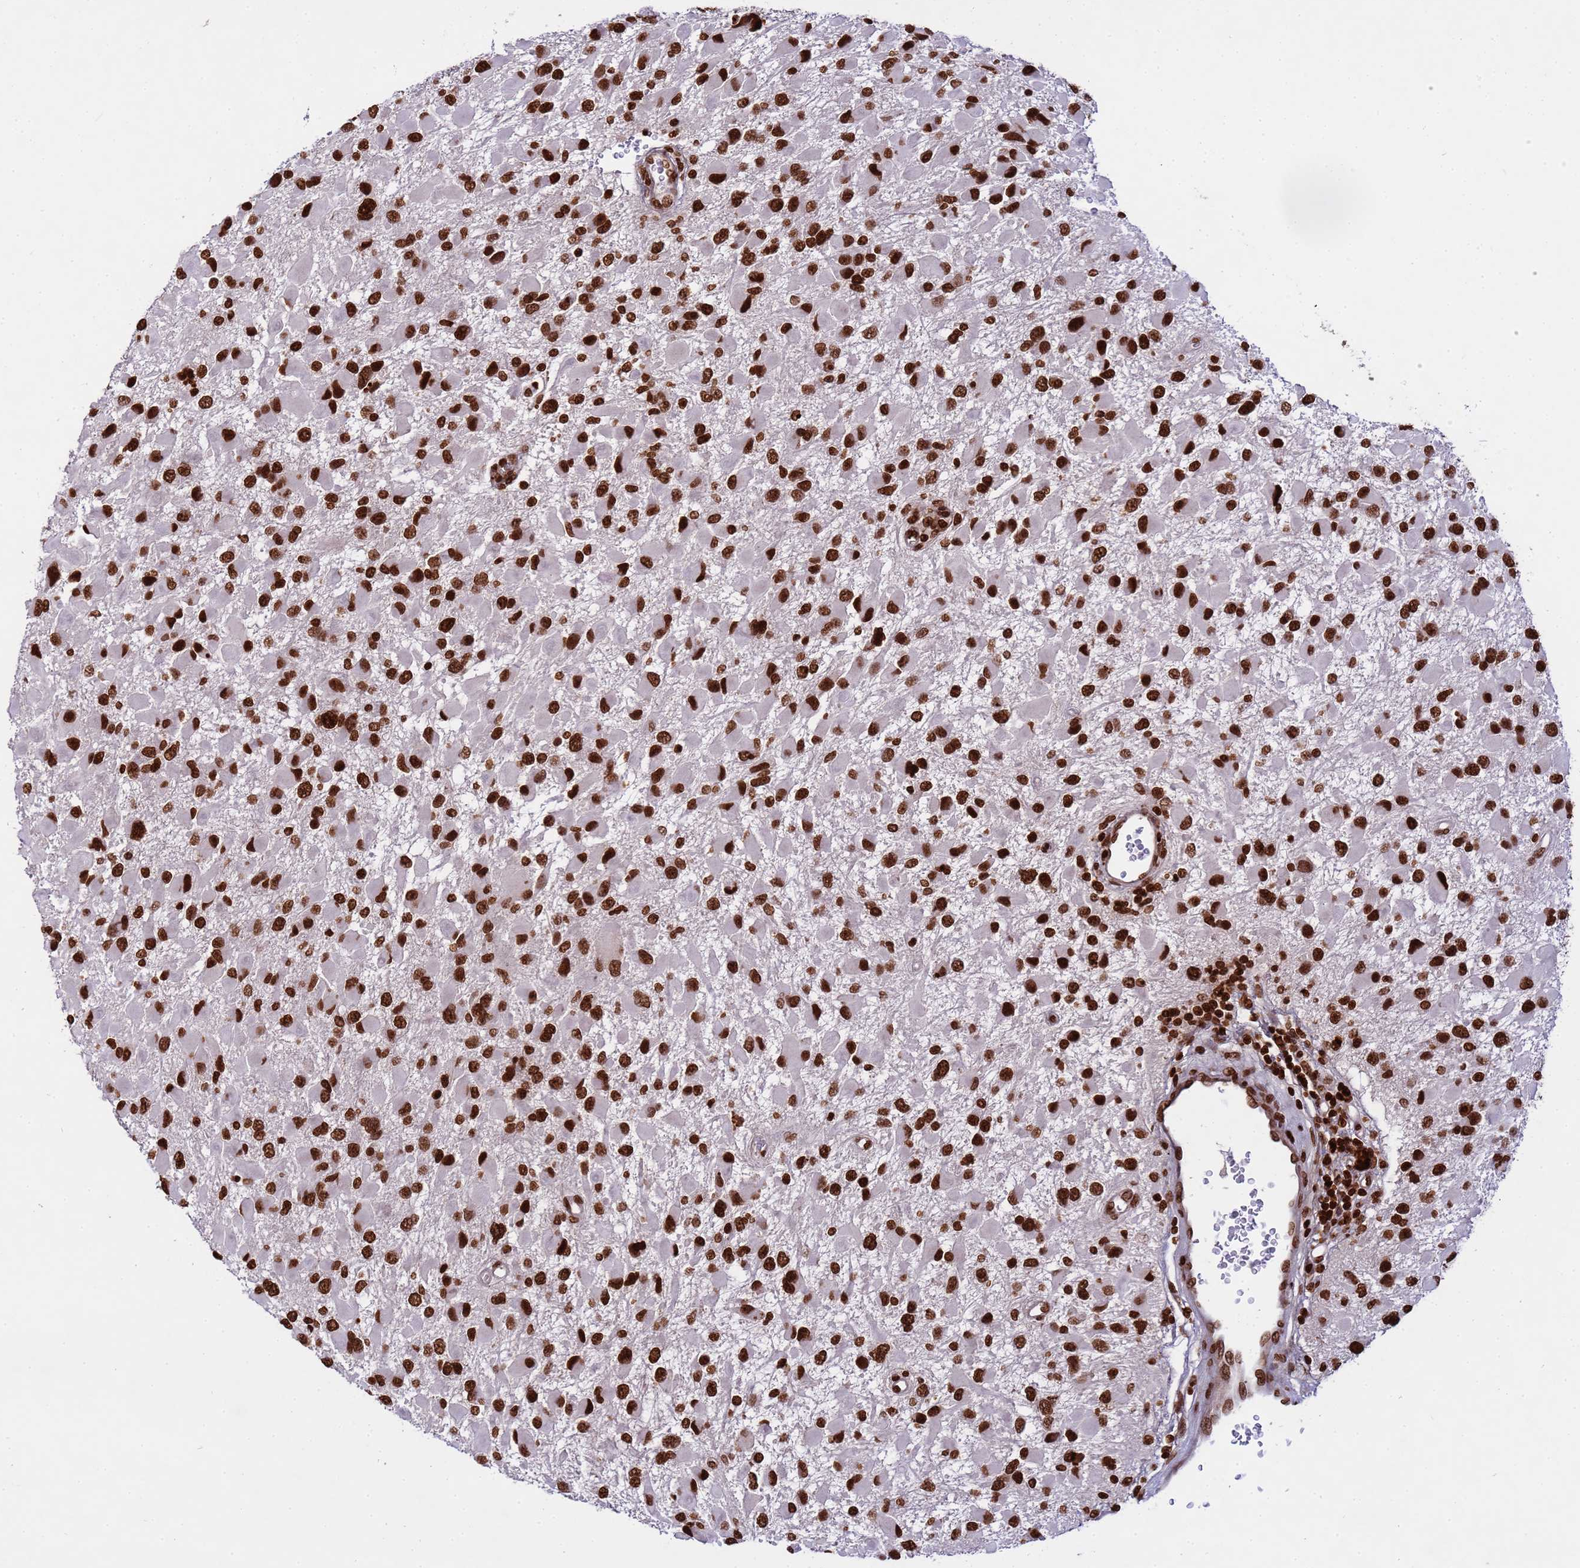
{"staining": {"intensity": "strong", "quantity": ">75%", "location": "nuclear"}, "tissue": "glioma", "cell_type": "Tumor cells", "image_type": "cancer", "snomed": [{"axis": "morphology", "description": "Glioma, malignant, High grade"}, {"axis": "topography", "description": "Brain"}], "caption": "IHC (DAB) staining of human malignant high-grade glioma exhibits strong nuclear protein staining in about >75% of tumor cells.", "gene": "H3-3B", "patient": {"sex": "male", "age": 53}}